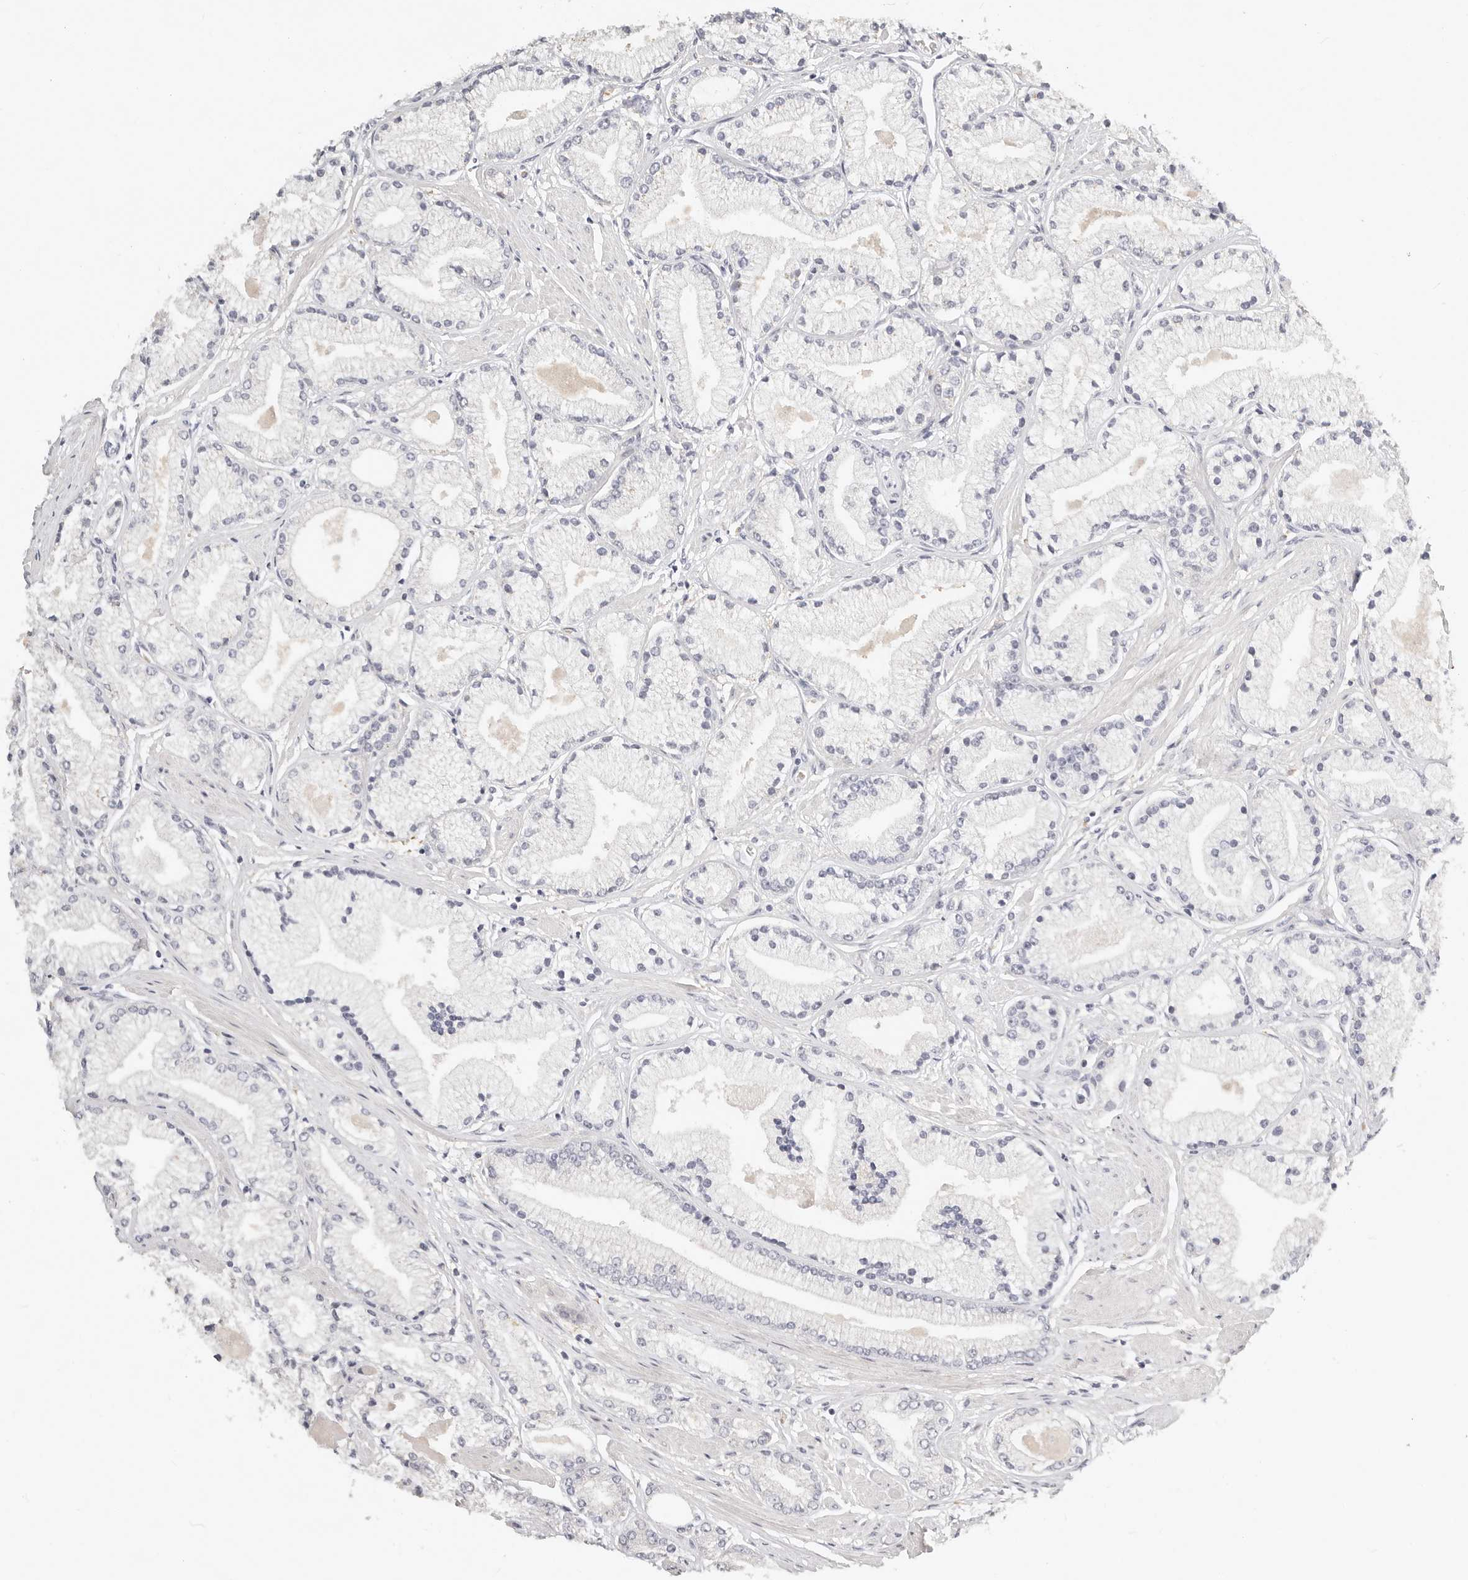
{"staining": {"intensity": "negative", "quantity": "none", "location": "none"}, "tissue": "prostate cancer", "cell_type": "Tumor cells", "image_type": "cancer", "snomed": [{"axis": "morphology", "description": "Adenocarcinoma, High grade"}, {"axis": "topography", "description": "Prostate"}], "caption": "Immunohistochemistry (IHC) micrograph of neoplastic tissue: adenocarcinoma (high-grade) (prostate) stained with DAB (3,3'-diaminobenzidine) reveals no significant protein expression in tumor cells.", "gene": "TMEM63B", "patient": {"sex": "male", "age": 50}}